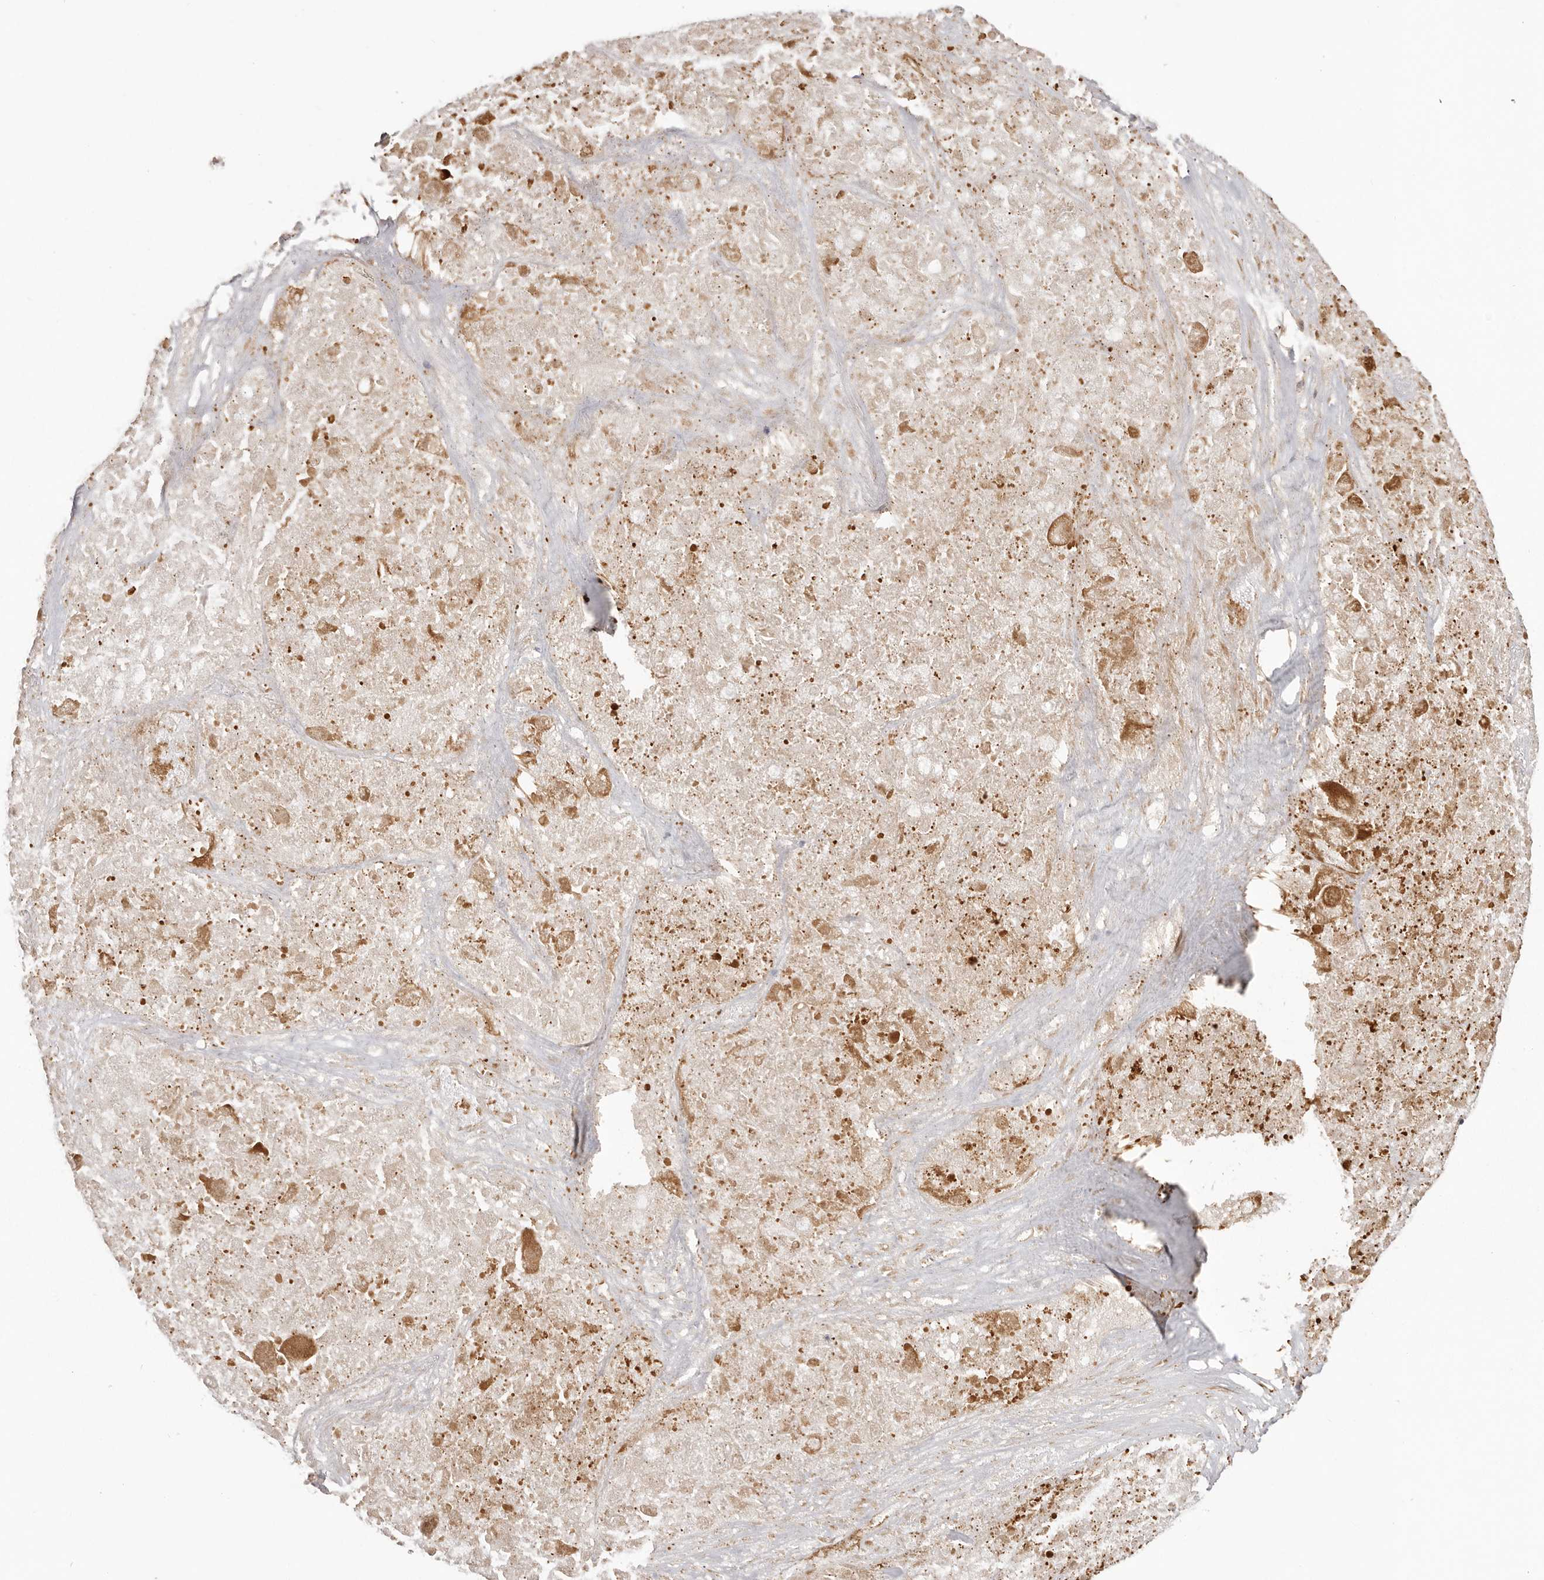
{"staining": {"intensity": "moderate", "quantity": "<25%", "location": "cytoplasmic/membranous"}, "tissue": "lung cancer", "cell_type": "Tumor cells", "image_type": "cancer", "snomed": [{"axis": "morphology", "description": "Squamous cell carcinoma, NOS"}, {"axis": "topography", "description": "Lung"}], "caption": "Tumor cells display low levels of moderate cytoplasmic/membranous positivity in approximately <25% of cells in lung cancer.", "gene": "RNF2", "patient": {"sex": "female", "age": 73}}